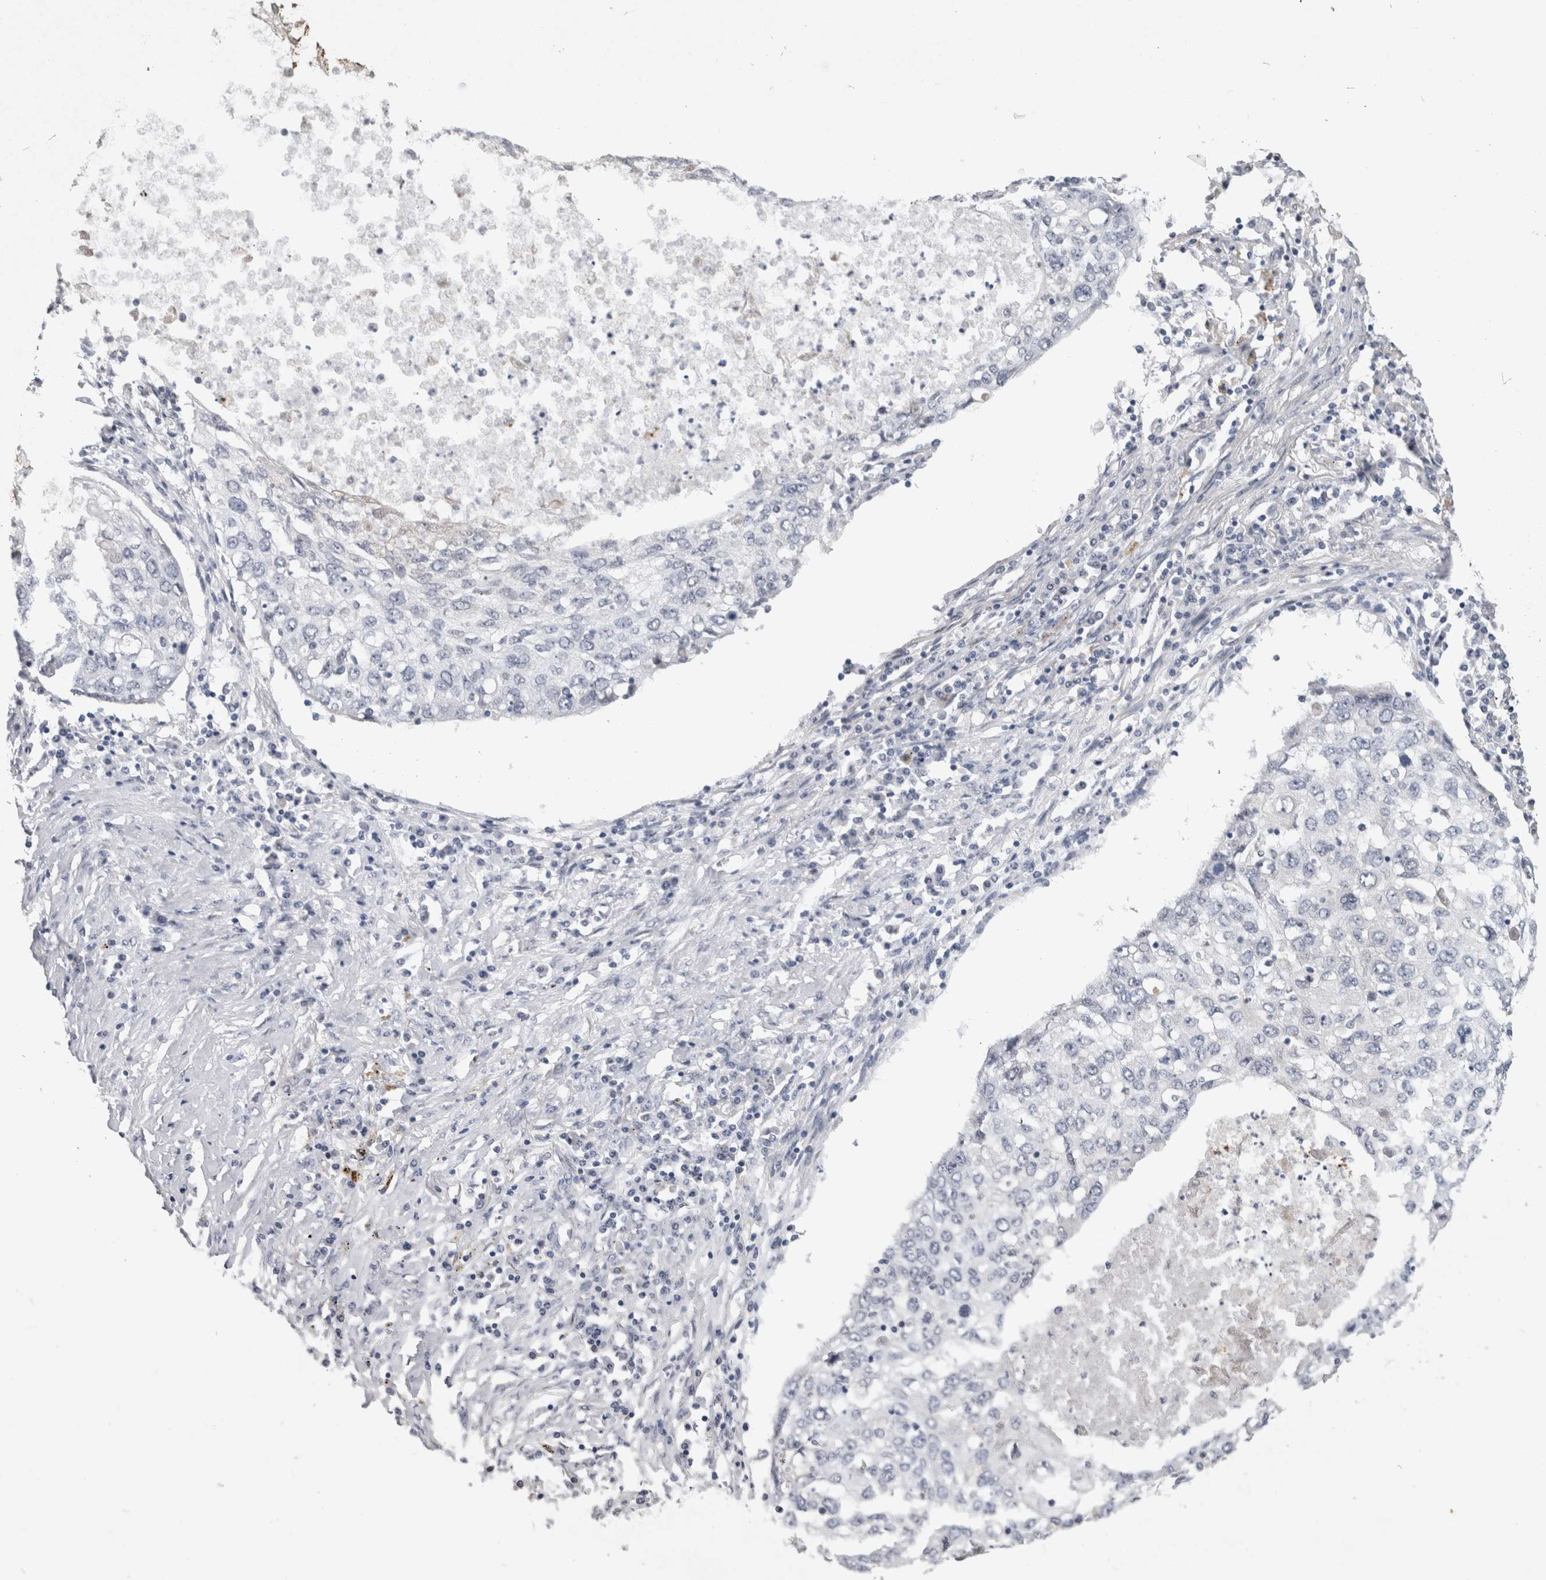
{"staining": {"intensity": "negative", "quantity": "none", "location": "none"}, "tissue": "lung cancer", "cell_type": "Tumor cells", "image_type": "cancer", "snomed": [{"axis": "morphology", "description": "Squamous cell carcinoma, NOS"}, {"axis": "topography", "description": "Lung"}], "caption": "Tumor cells show no significant staining in lung squamous cell carcinoma.", "gene": "PRXL2A", "patient": {"sex": "female", "age": 63}}